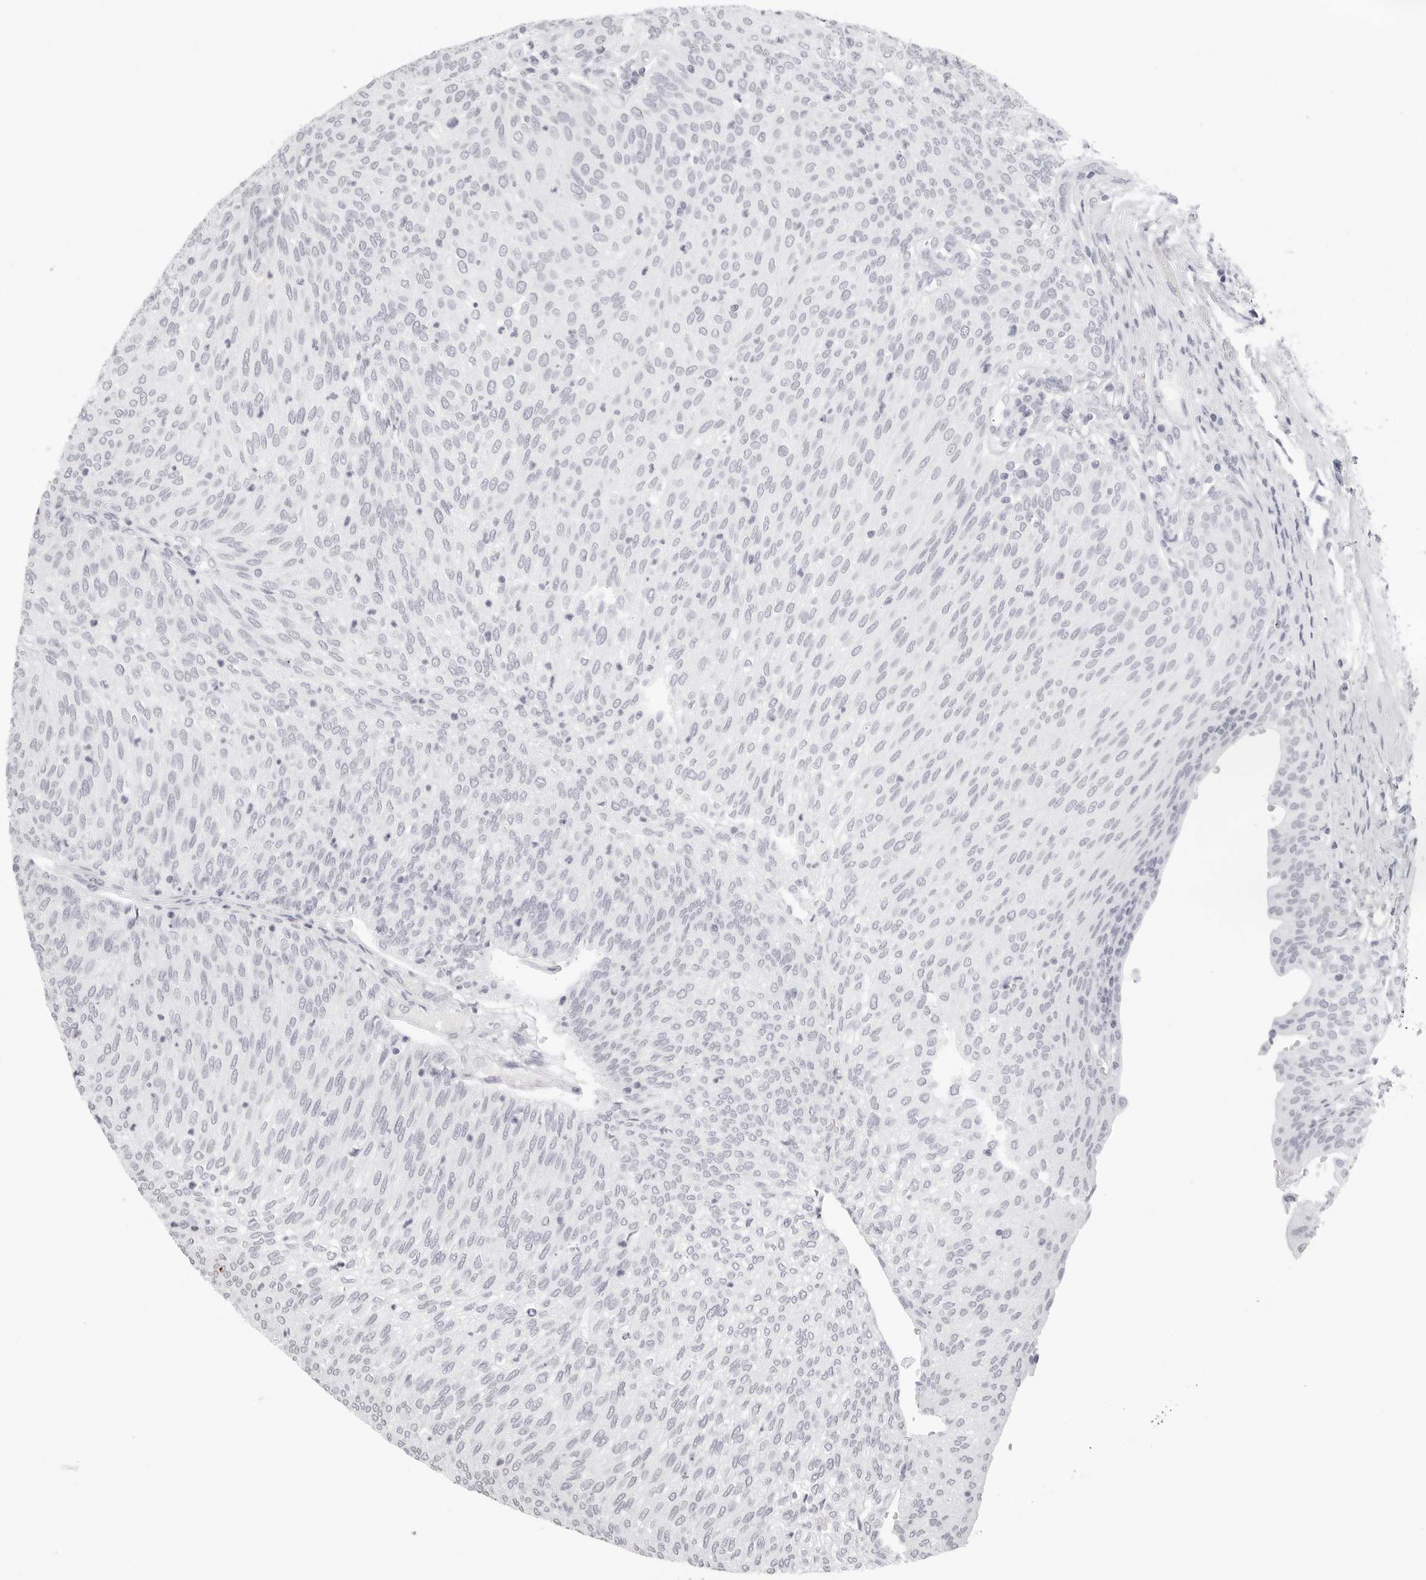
{"staining": {"intensity": "negative", "quantity": "none", "location": "none"}, "tissue": "urothelial cancer", "cell_type": "Tumor cells", "image_type": "cancer", "snomed": [{"axis": "morphology", "description": "Urothelial carcinoma, Low grade"}, {"axis": "topography", "description": "Urinary bladder"}], "caption": "High power microscopy micrograph of an immunohistochemistry image of urothelial cancer, revealing no significant staining in tumor cells. (Immunohistochemistry, brightfield microscopy, high magnification).", "gene": "CST5", "patient": {"sex": "female", "age": 79}}